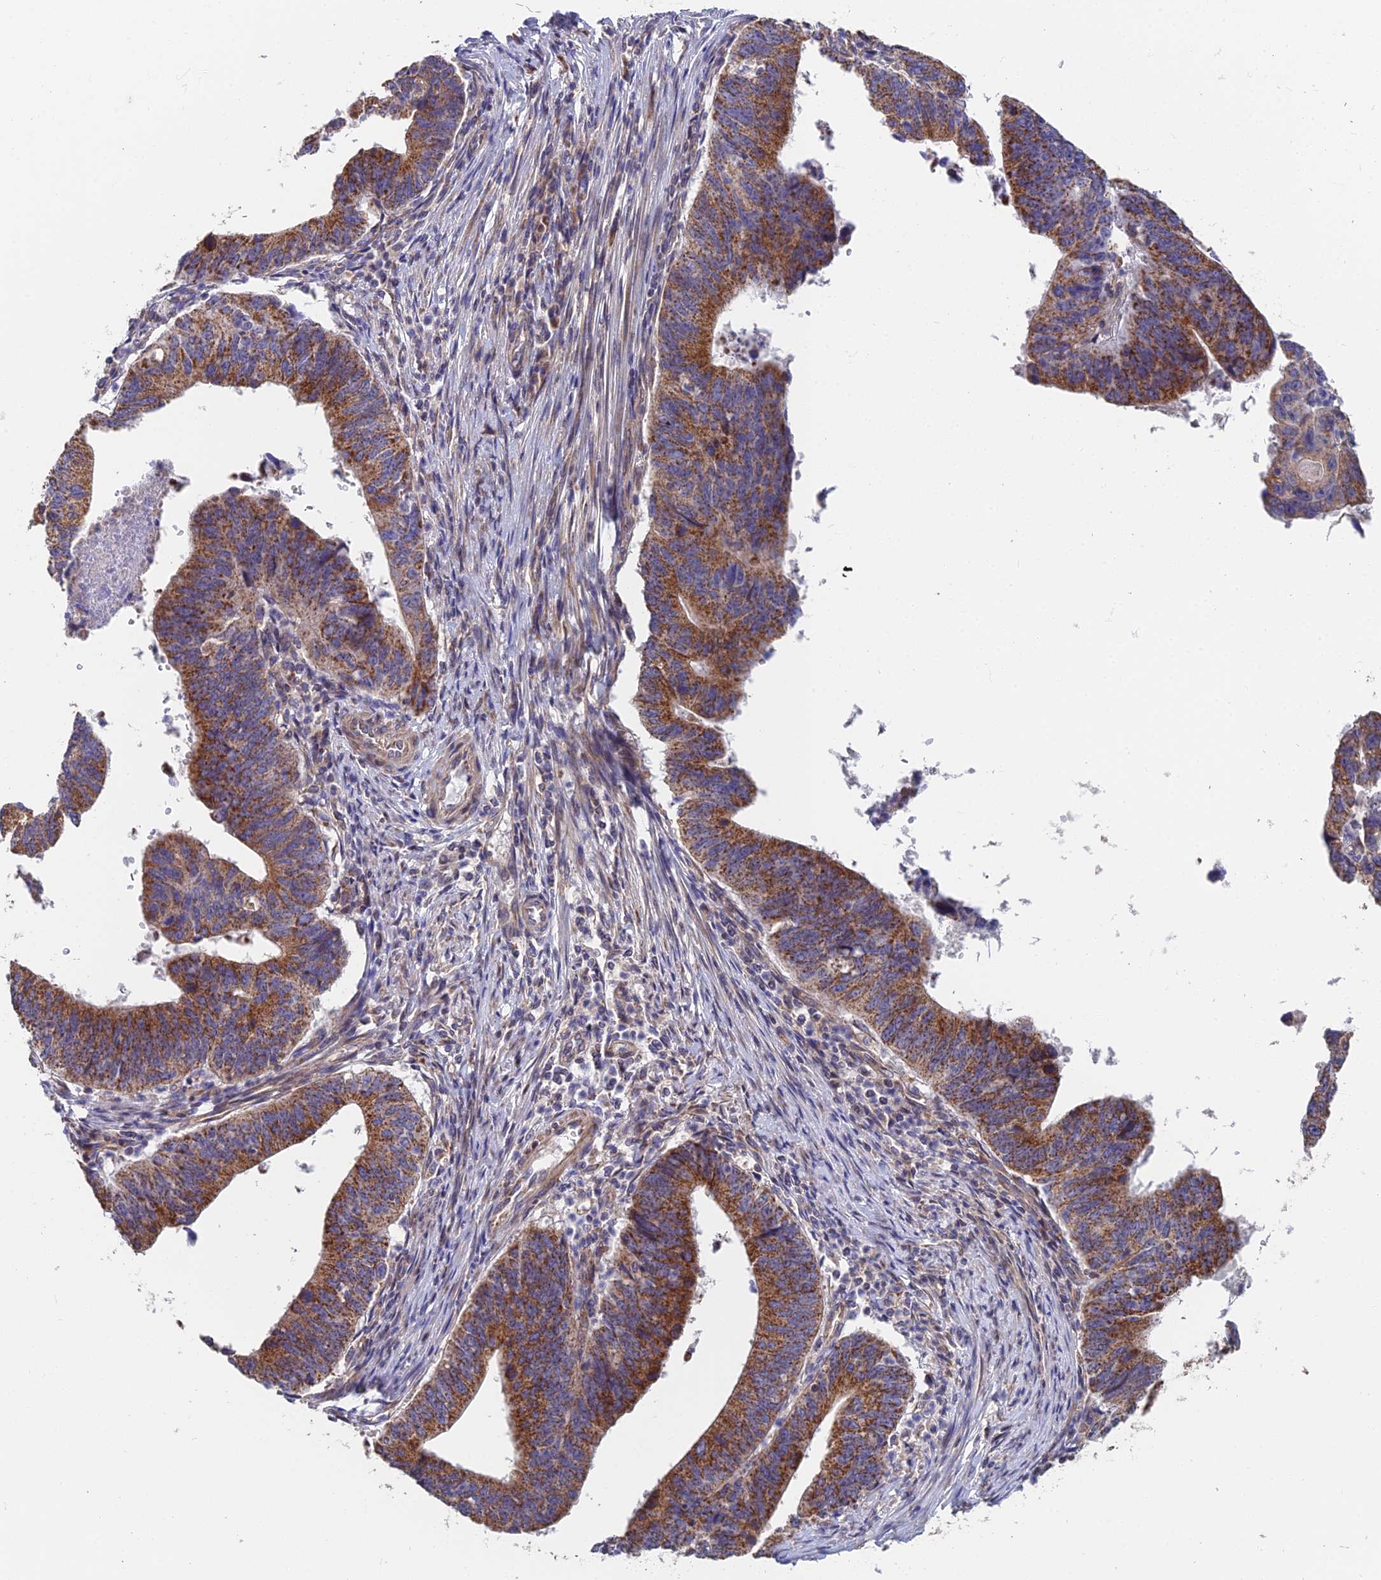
{"staining": {"intensity": "moderate", "quantity": ">75%", "location": "cytoplasmic/membranous"}, "tissue": "stomach cancer", "cell_type": "Tumor cells", "image_type": "cancer", "snomed": [{"axis": "morphology", "description": "Adenocarcinoma, NOS"}, {"axis": "topography", "description": "Stomach"}], "caption": "Adenocarcinoma (stomach) stained with a protein marker exhibits moderate staining in tumor cells.", "gene": "ECSIT", "patient": {"sex": "male", "age": 59}}